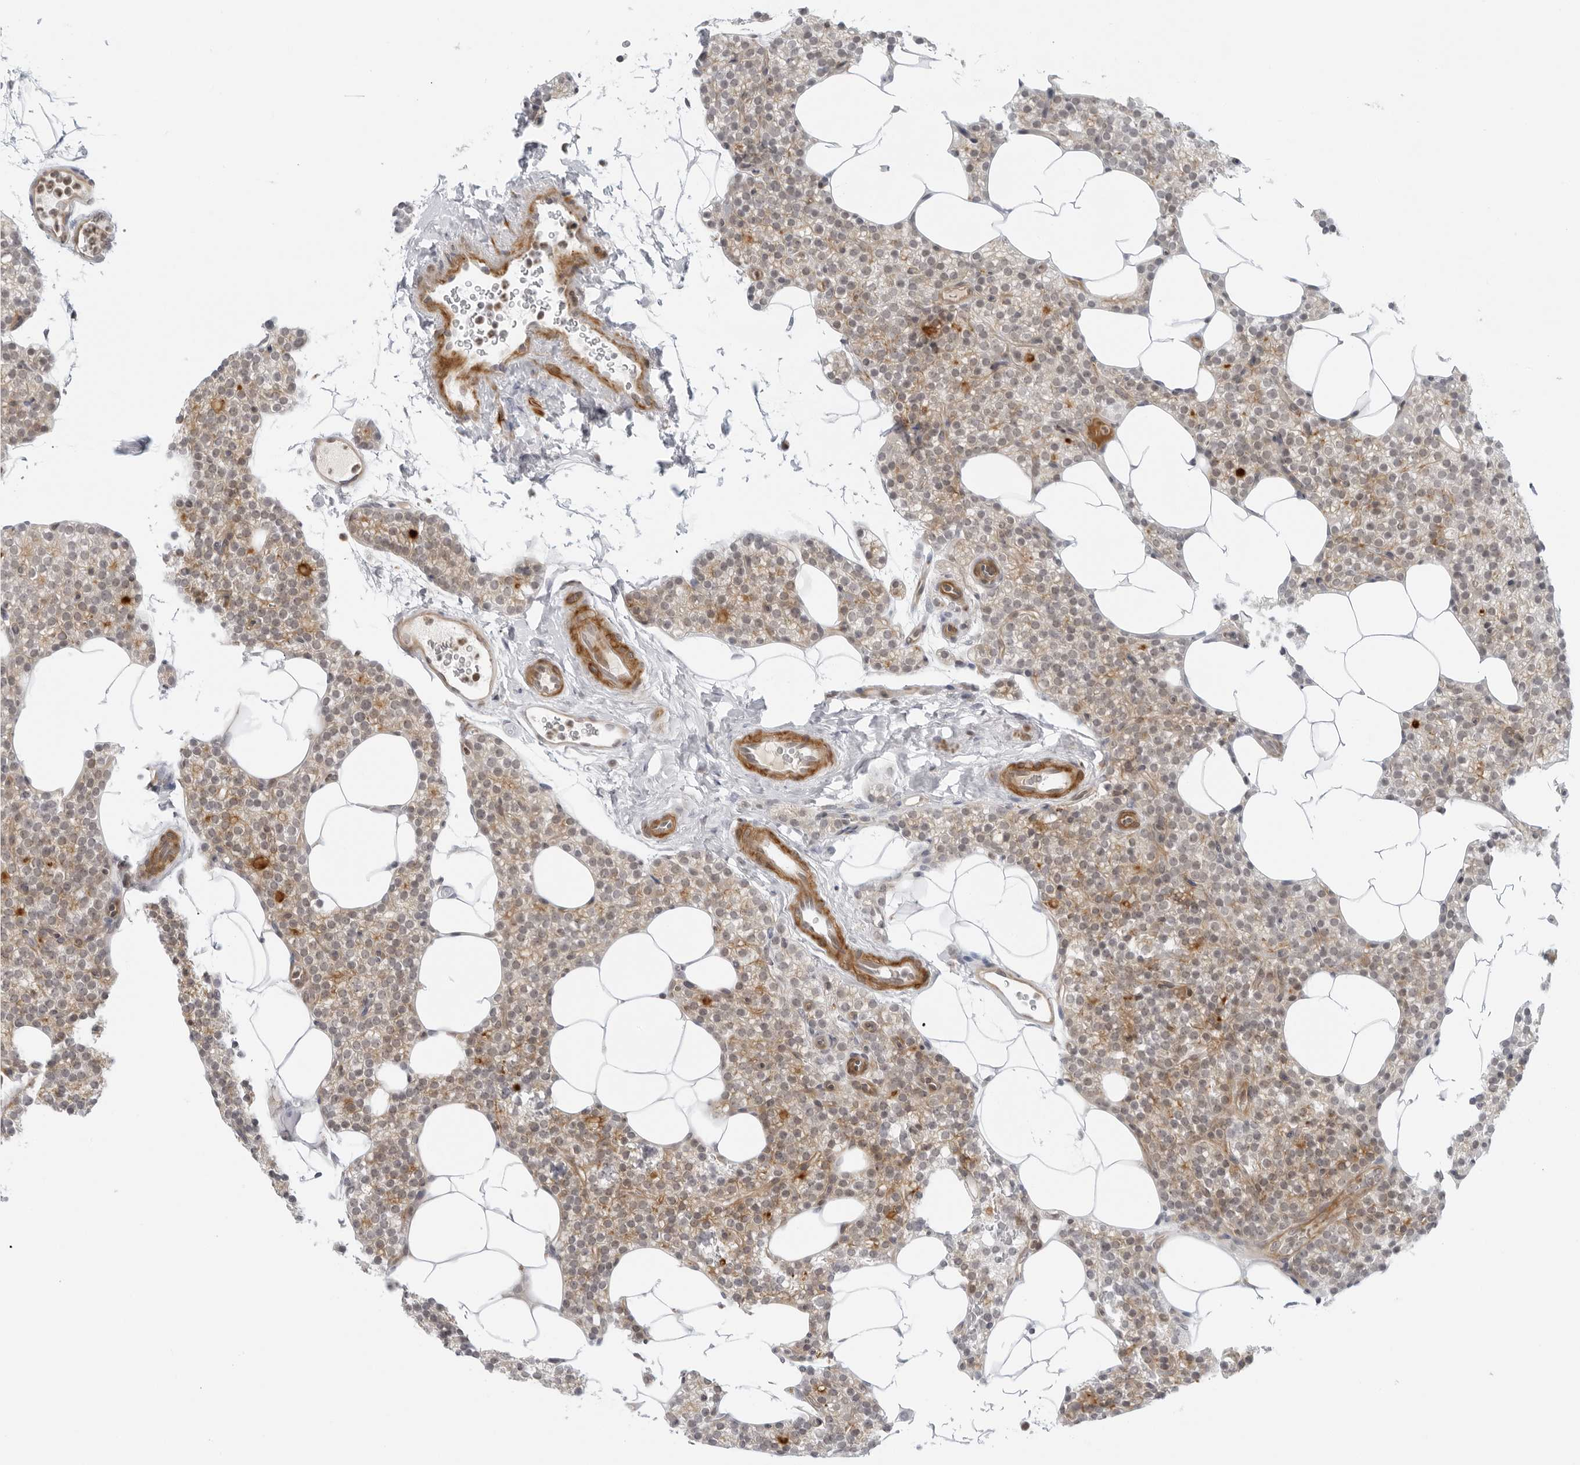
{"staining": {"intensity": "moderate", "quantity": "<25%", "location": "cytoplasmic/membranous"}, "tissue": "parathyroid gland", "cell_type": "Glandular cells", "image_type": "normal", "snomed": [{"axis": "morphology", "description": "Normal tissue, NOS"}, {"axis": "topography", "description": "Parathyroid gland"}], "caption": "Immunohistochemistry (IHC) staining of unremarkable parathyroid gland, which displays low levels of moderate cytoplasmic/membranous expression in about <25% of glandular cells indicating moderate cytoplasmic/membranous protein positivity. The staining was performed using DAB (brown) for protein detection and nuclei were counterstained in hematoxylin (blue).", "gene": "SUGCT", "patient": {"sex": "female", "age": 56}}